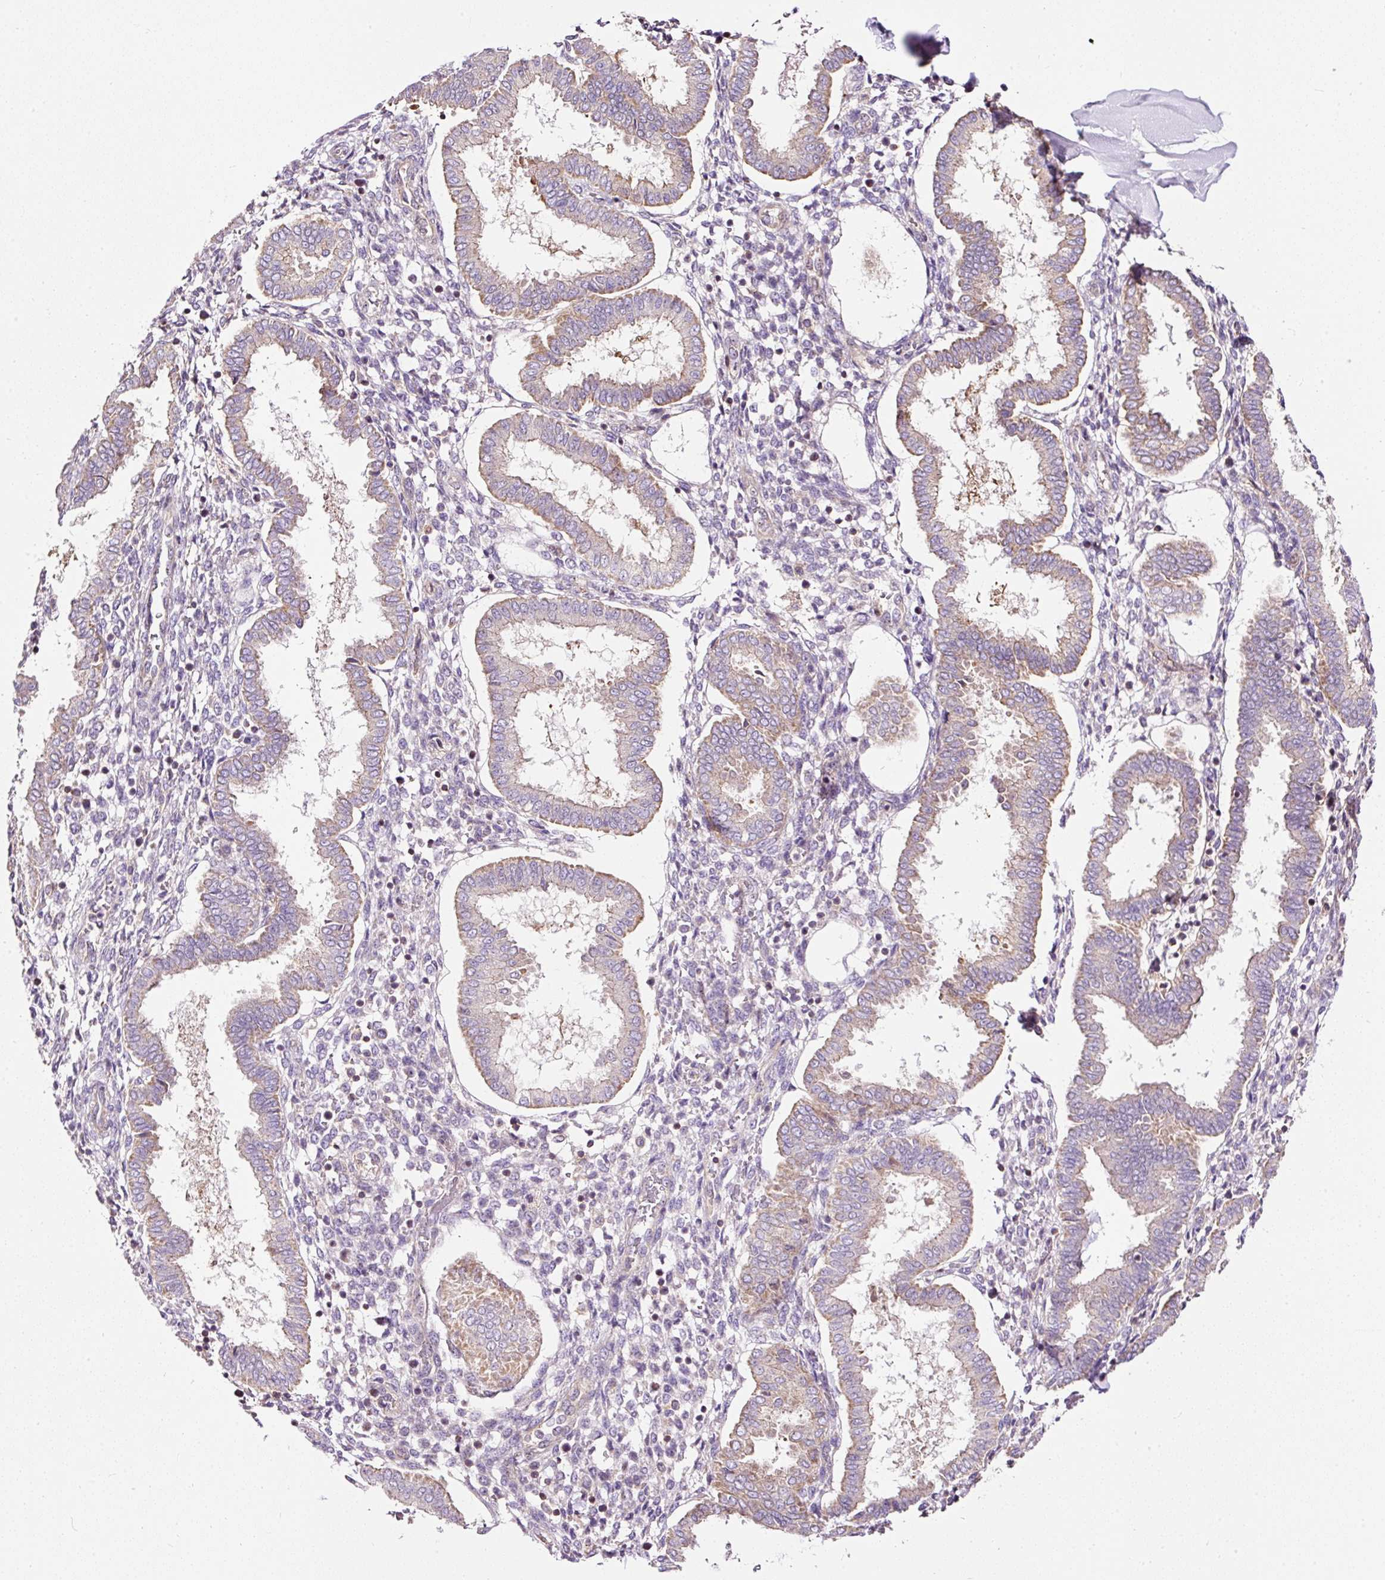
{"staining": {"intensity": "negative", "quantity": "none", "location": "none"}, "tissue": "endometrium", "cell_type": "Cells in endometrial stroma", "image_type": "normal", "snomed": [{"axis": "morphology", "description": "Normal tissue, NOS"}, {"axis": "topography", "description": "Endometrium"}], "caption": "Immunohistochemistry (IHC) photomicrograph of normal endometrium: human endometrium stained with DAB shows no significant protein staining in cells in endometrial stroma.", "gene": "BOLA3", "patient": {"sex": "female", "age": 24}}